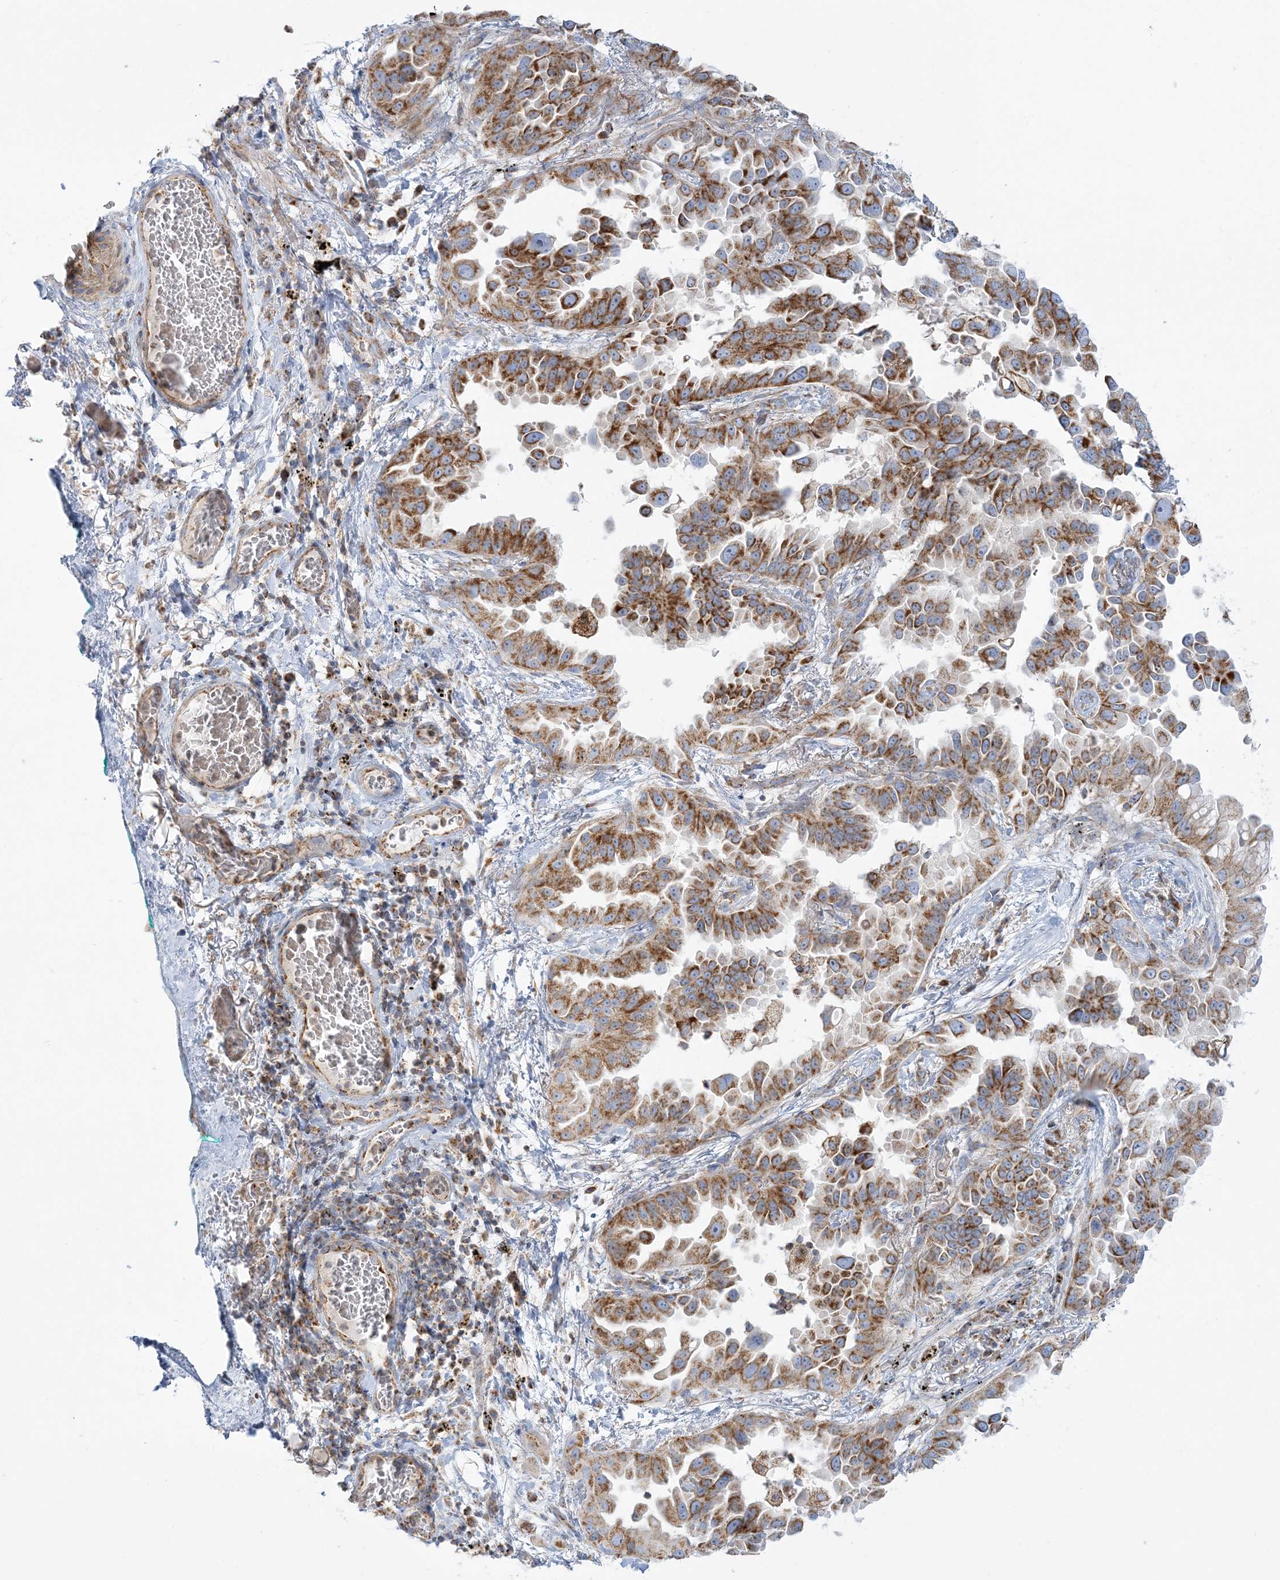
{"staining": {"intensity": "moderate", "quantity": ">75%", "location": "cytoplasmic/membranous"}, "tissue": "lung cancer", "cell_type": "Tumor cells", "image_type": "cancer", "snomed": [{"axis": "morphology", "description": "Adenocarcinoma, NOS"}, {"axis": "topography", "description": "Lung"}], "caption": "About >75% of tumor cells in human lung cancer display moderate cytoplasmic/membranous protein positivity as visualized by brown immunohistochemical staining.", "gene": "TBC1D14", "patient": {"sex": "female", "age": 67}}